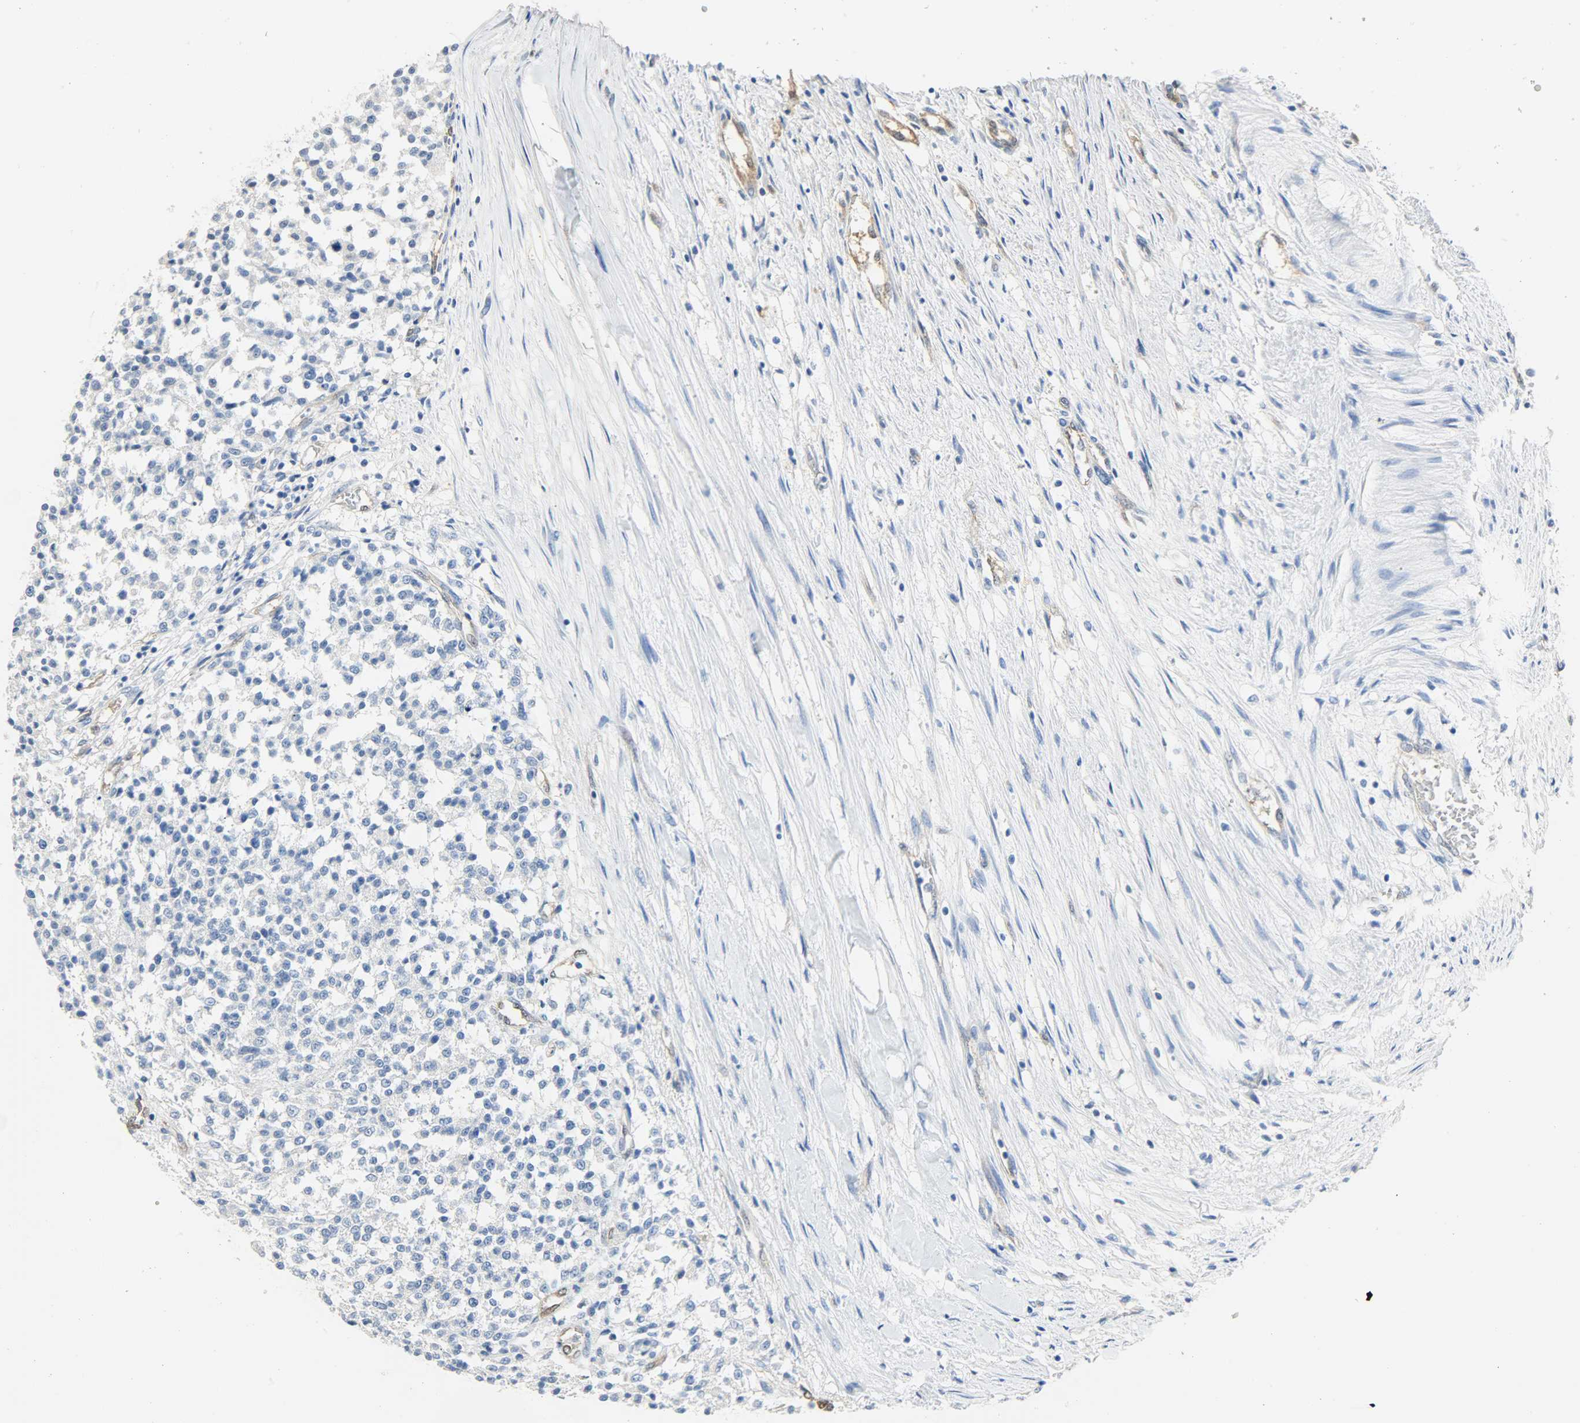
{"staining": {"intensity": "negative", "quantity": "none", "location": "none"}, "tissue": "testis cancer", "cell_type": "Tumor cells", "image_type": "cancer", "snomed": [{"axis": "morphology", "description": "Seminoma, NOS"}, {"axis": "topography", "description": "Testis"}], "caption": "Immunohistochemistry (IHC) of testis seminoma demonstrates no staining in tumor cells.", "gene": "FKBP1A", "patient": {"sex": "male", "age": 59}}